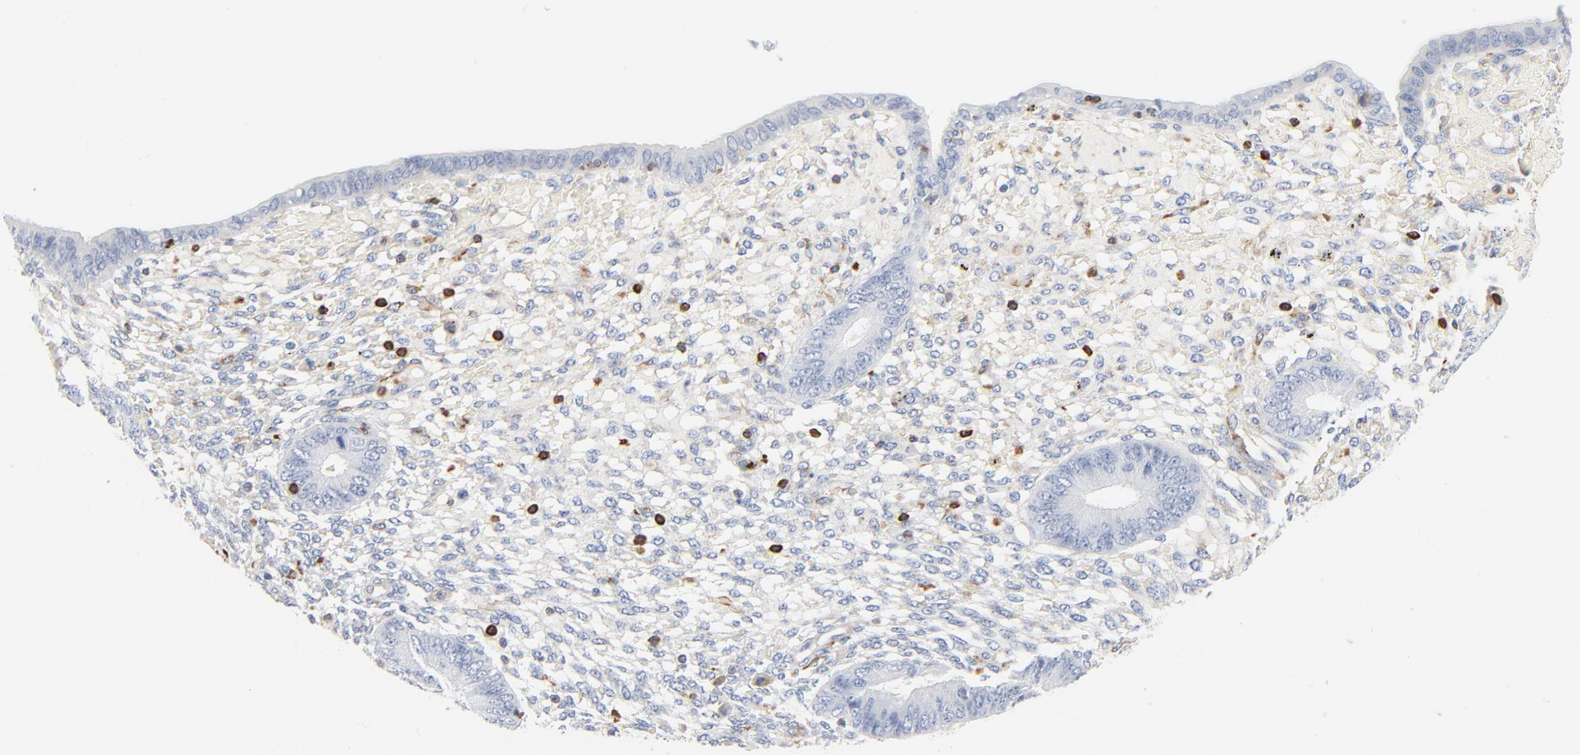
{"staining": {"intensity": "strong", "quantity": "<25%", "location": "cytoplasmic/membranous"}, "tissue": "endometrium", "cell_type": "Cells in endometrial stroma", "image_type": "normal", "snomed": [{"axis": "morphology", "description": "Normal tissue, NOS"}, {"axis": "topography", "description": "Endometrium"}], "caption": "Protein expression analysis of normal human endometrium reveals strong cytoplasmic/membranous expression in approximately <25% of cells in endometrial stroma. Immunohistochemistry (ihc) stains the protein in brown and the nuclei are stained blue.", "gene": "SH3KBP1", "patient": {"sex": "female", "age": 42}}